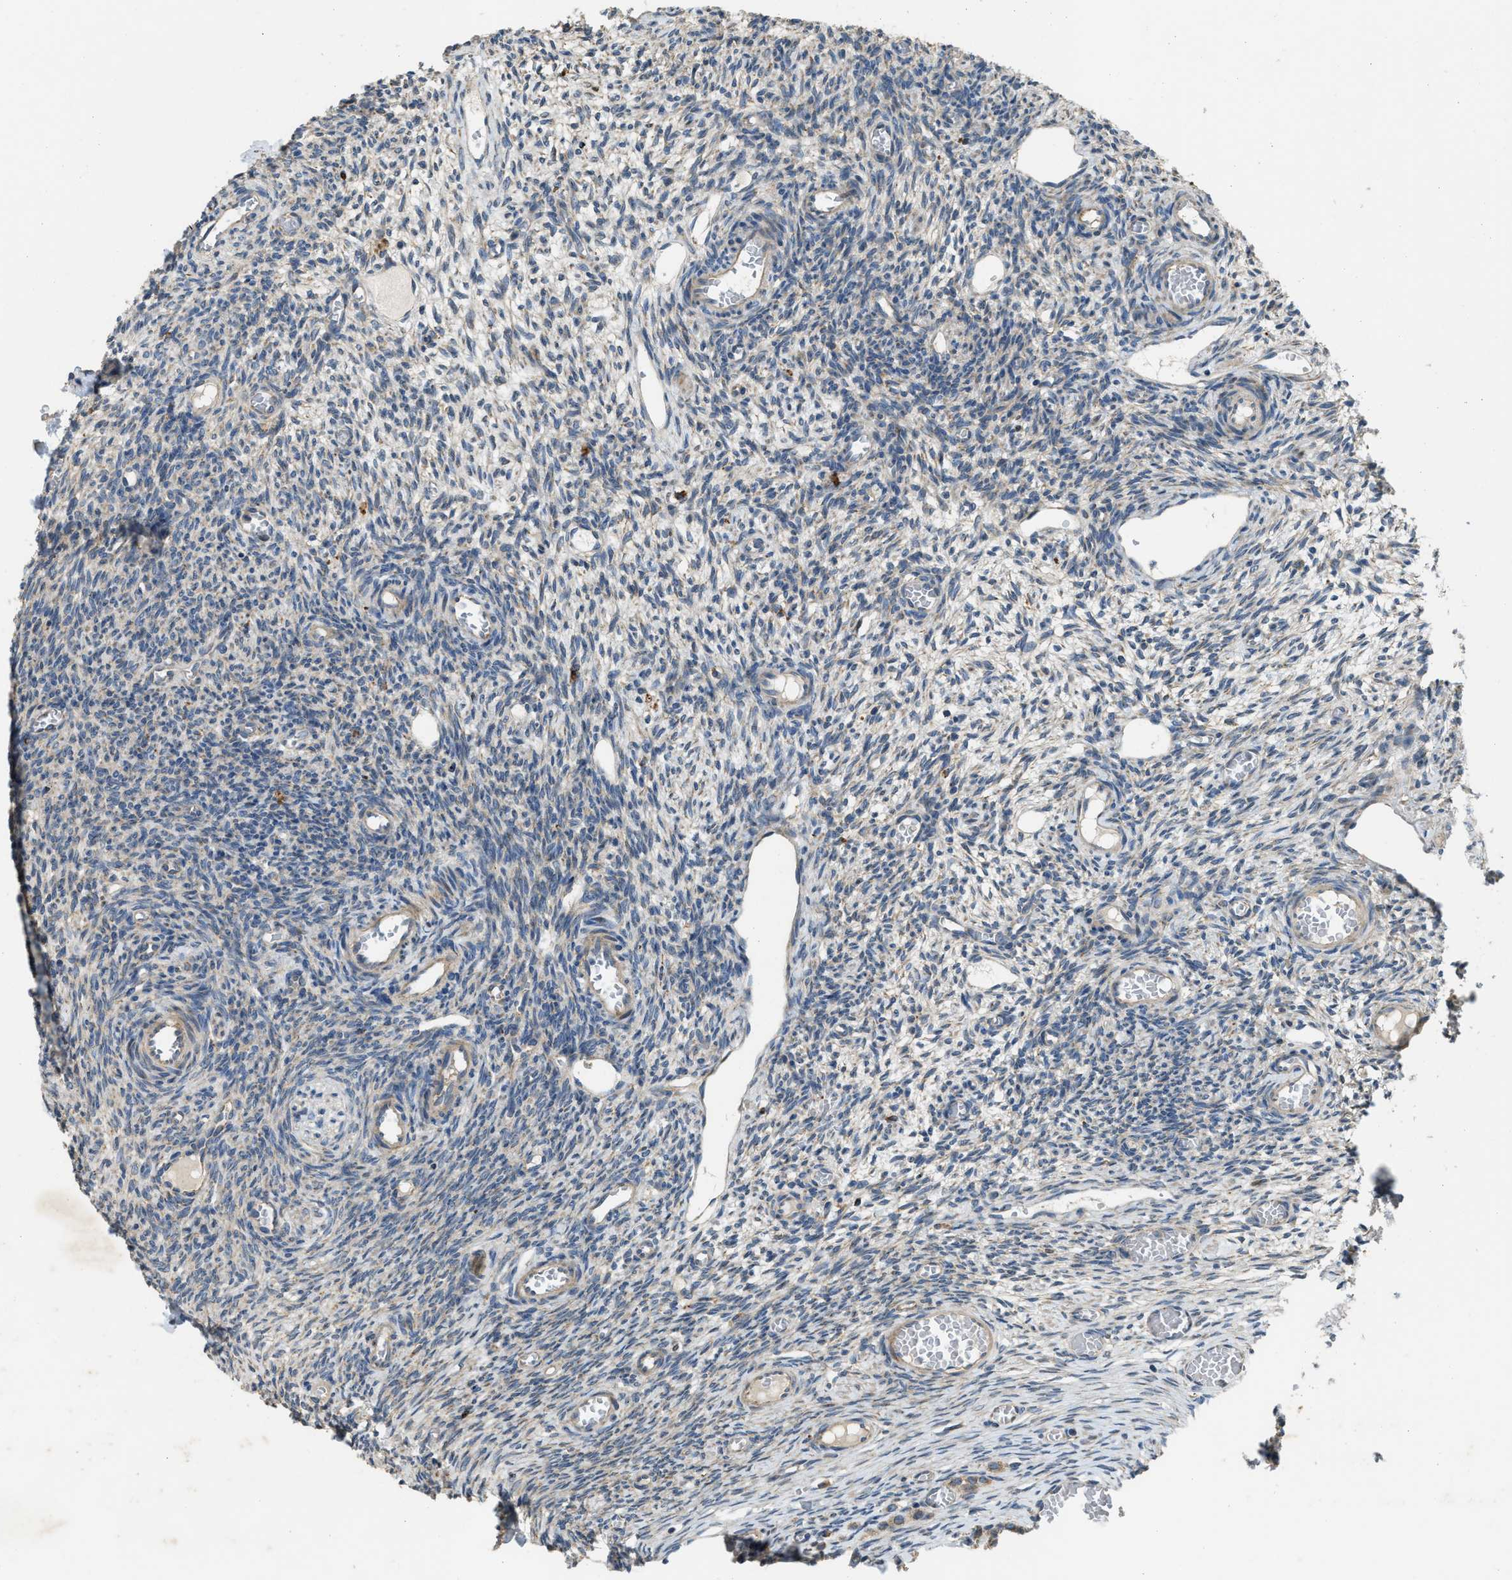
{"staining": {"intensity": "negative", "quantity": "none", "location": "none"}, "tissue": "ovary", "cell_type": "Ovarian stroma cells", "image_type": "normal", "snomed": [{"axis": "morphology", "description": "Normal tissue, NOS"}, {"axis": "topography", "description": "Ovary"}], "caption": "Immunohistochemistry image of benign ovary: ovary stained with DAB shows no significant protein staining in ovarian stroma cells.", "gene": "TMEM68", "patient": {"sex": "female", "age": 27}}